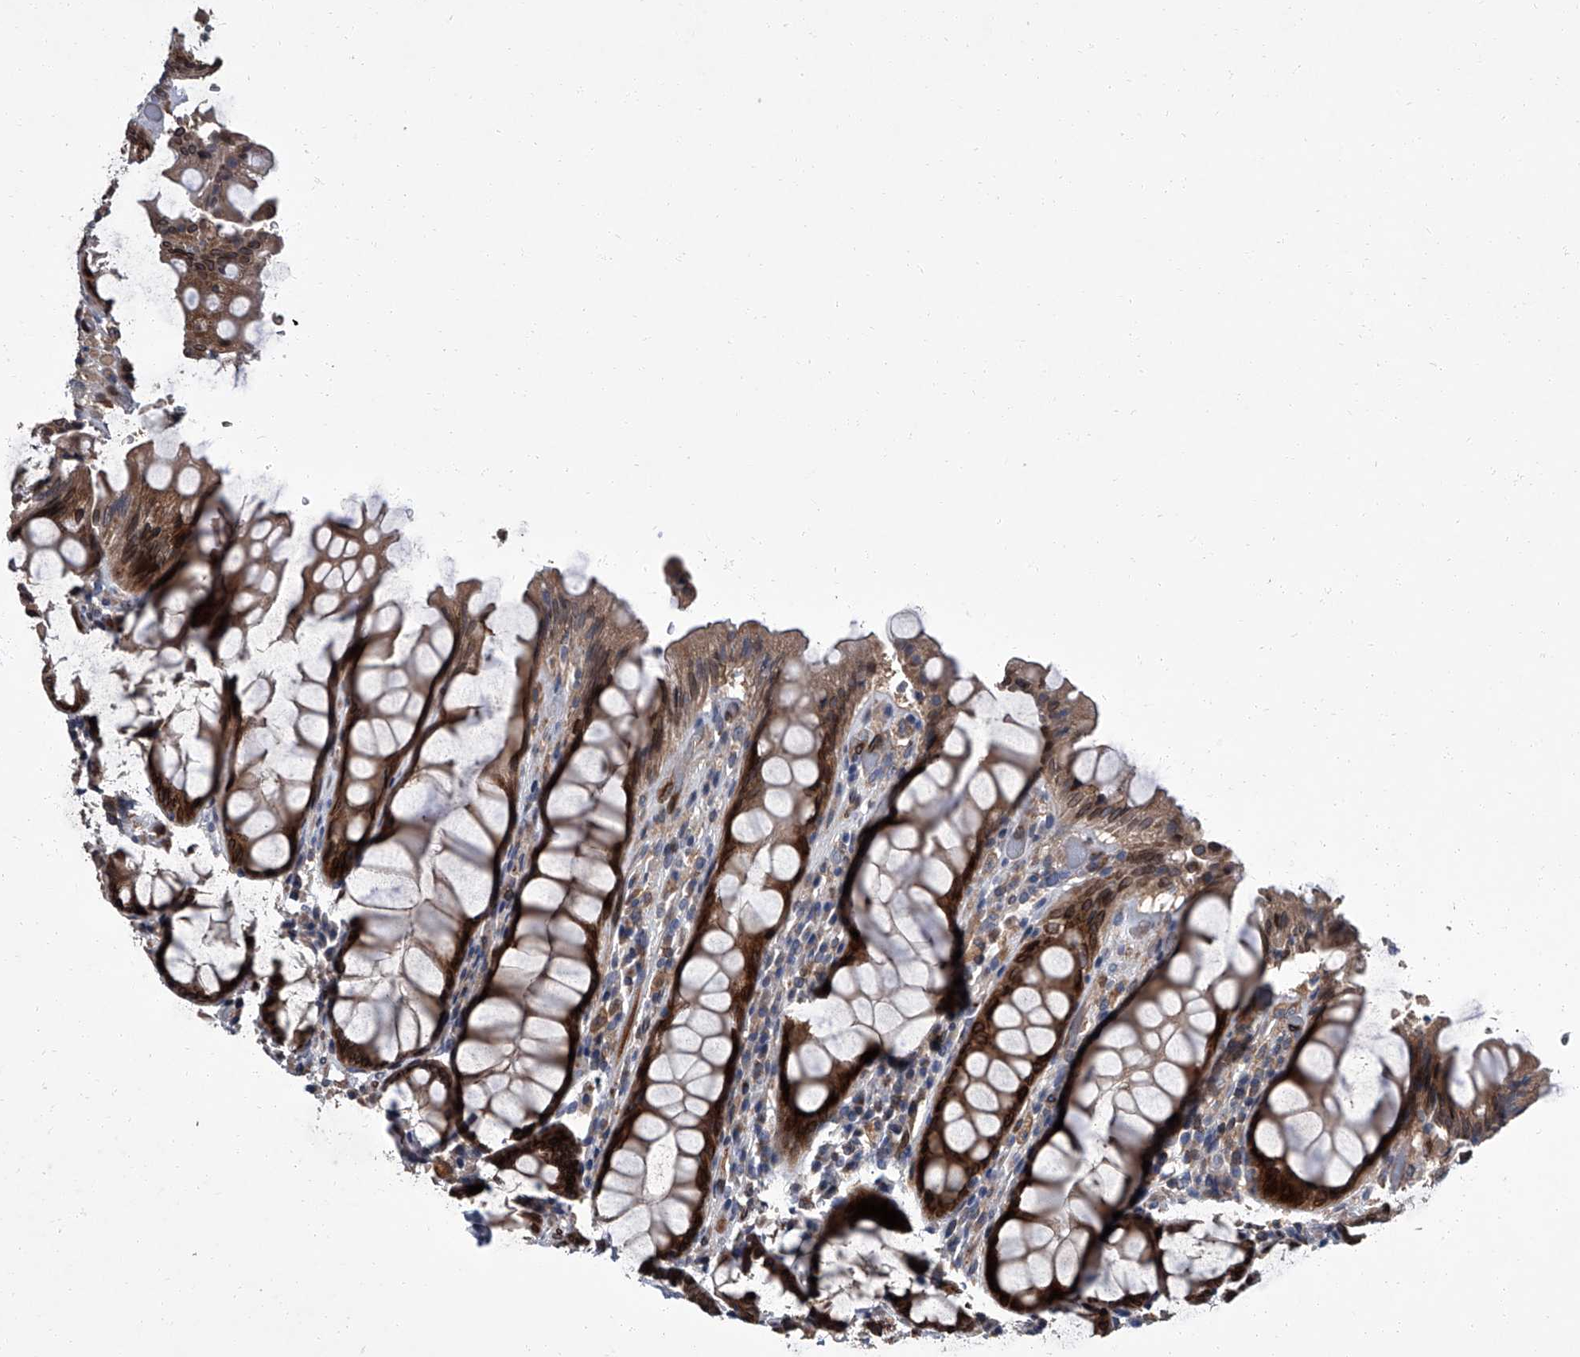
{"staining": {"intensity": "strong", "quantity": ">75%", "location": "cytoplasmic/membranous,nuclear"}, "tissue": "rectum", "cell_type": "Glandular cells", "image_type": "normal", "snomed": [{"axis": "morphology", "description": "Normal tissue, NOS"}, {"axis": "topography", "description": "Rectum"}], "caption": "High-magnification brightfield microscopy of normal rectum stained with DAB (3,3'-diaminobenzidine) (brown) and counterstained with hematoxylin (blue). glandular cells exhibit strong cytoplasmic/membranous,nuclear positivity is seen in about>75% of cells.", "gene": "LRRC8C", "patient": {"sex": "male", "age": 64}}